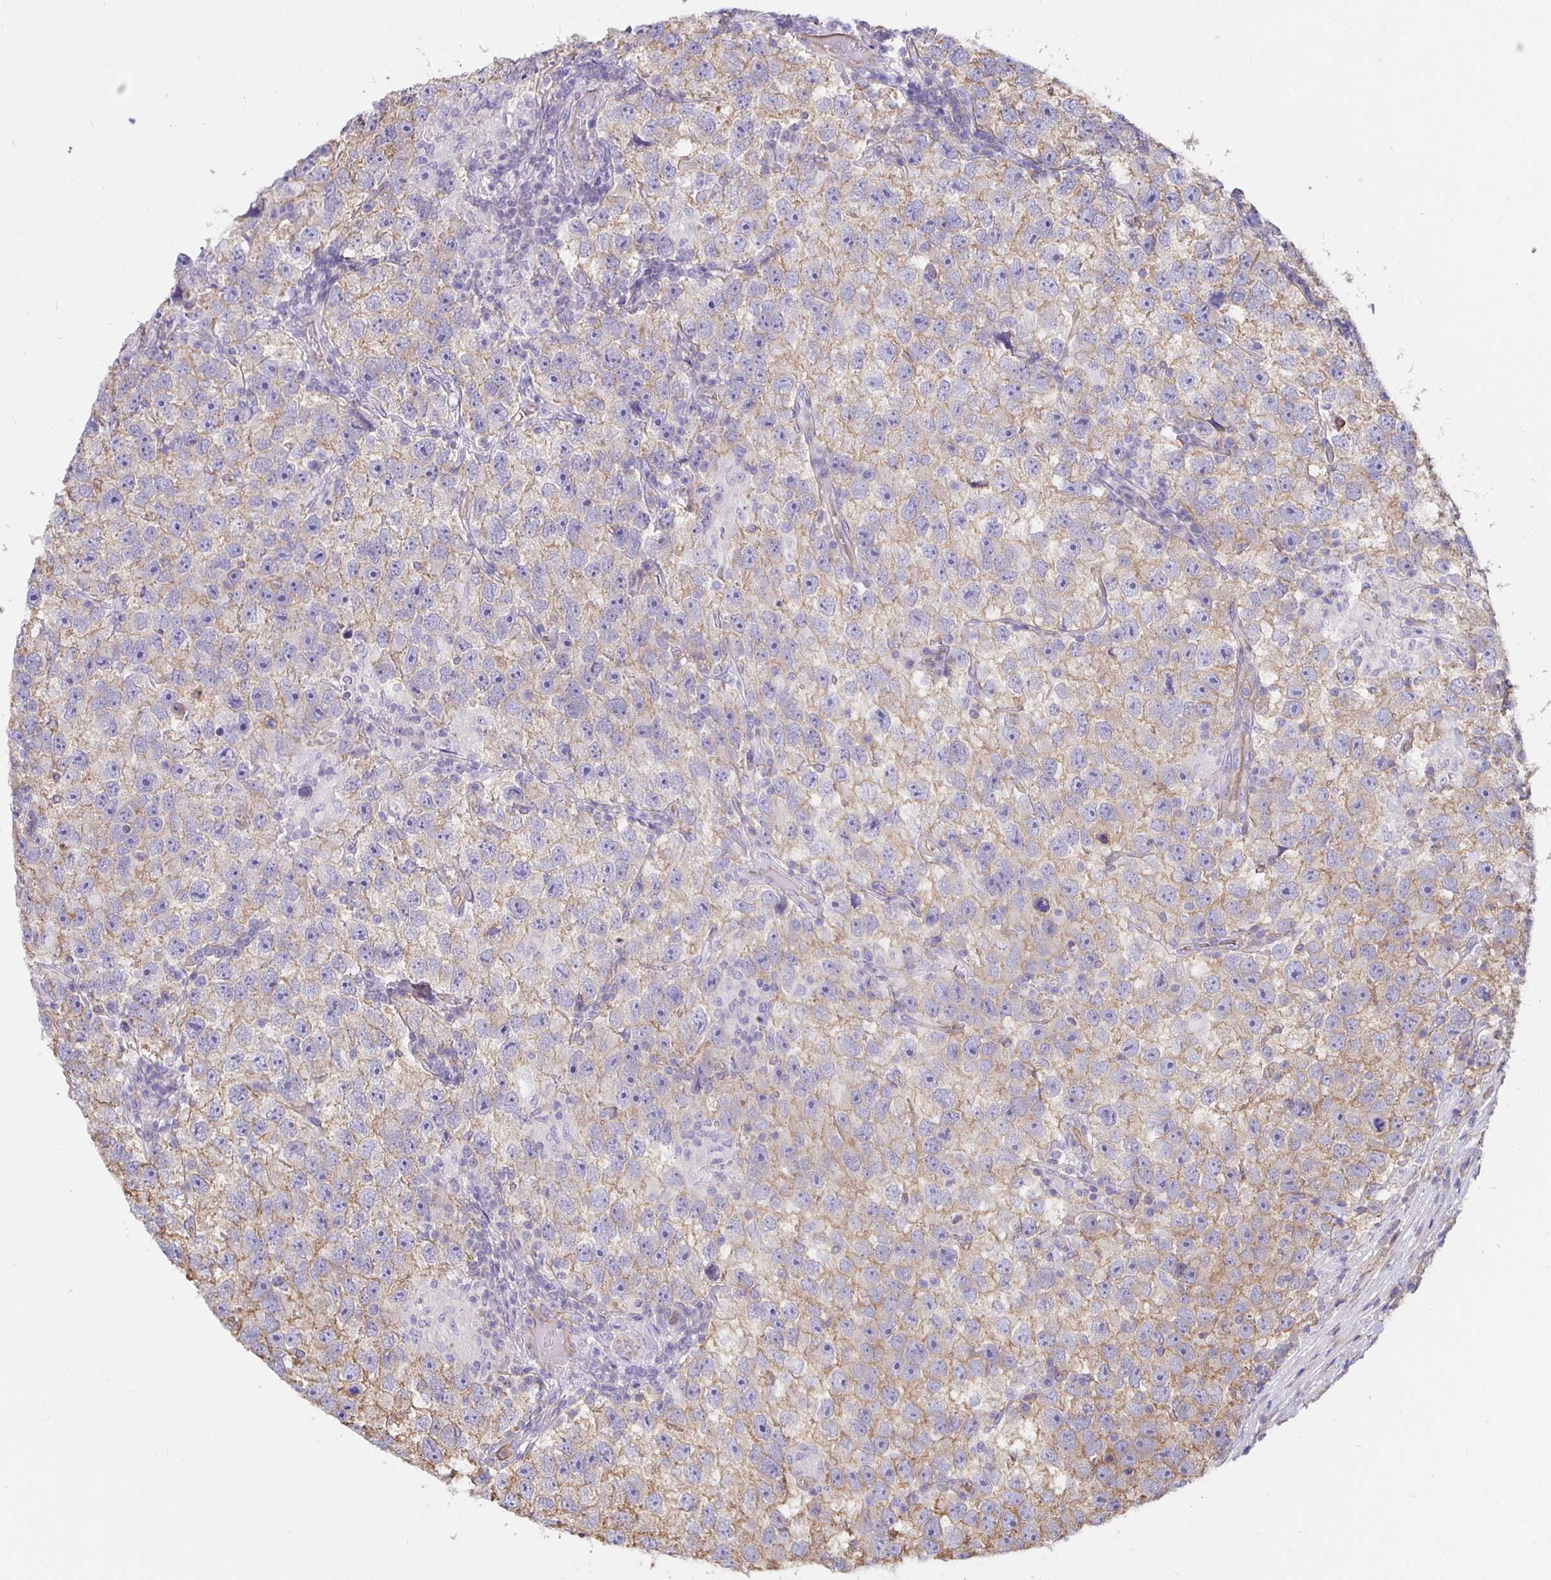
{"staining": {"intensity": "moderate", "quantity": "25%-75%", "location": "cytoplasmic/membranous"}, "tissue": "testis cancer", "cell_type": "Tumor cells", "image_type": "cancer", "snomed": [{"axis": "morphology", "description": "Seminoma, NOS"}, {"axis": "topography", "description": "Testis"}], "caption": "Testis cancer (seminoma) tissue demonstrates moderate cytoplasmic/membranous positivity in approximately 25%-75% of tumor cells, visualized by immunohistochemistry.", "gene": "ARHGEF39", "patient": {"sex": "male", "age": 26}}